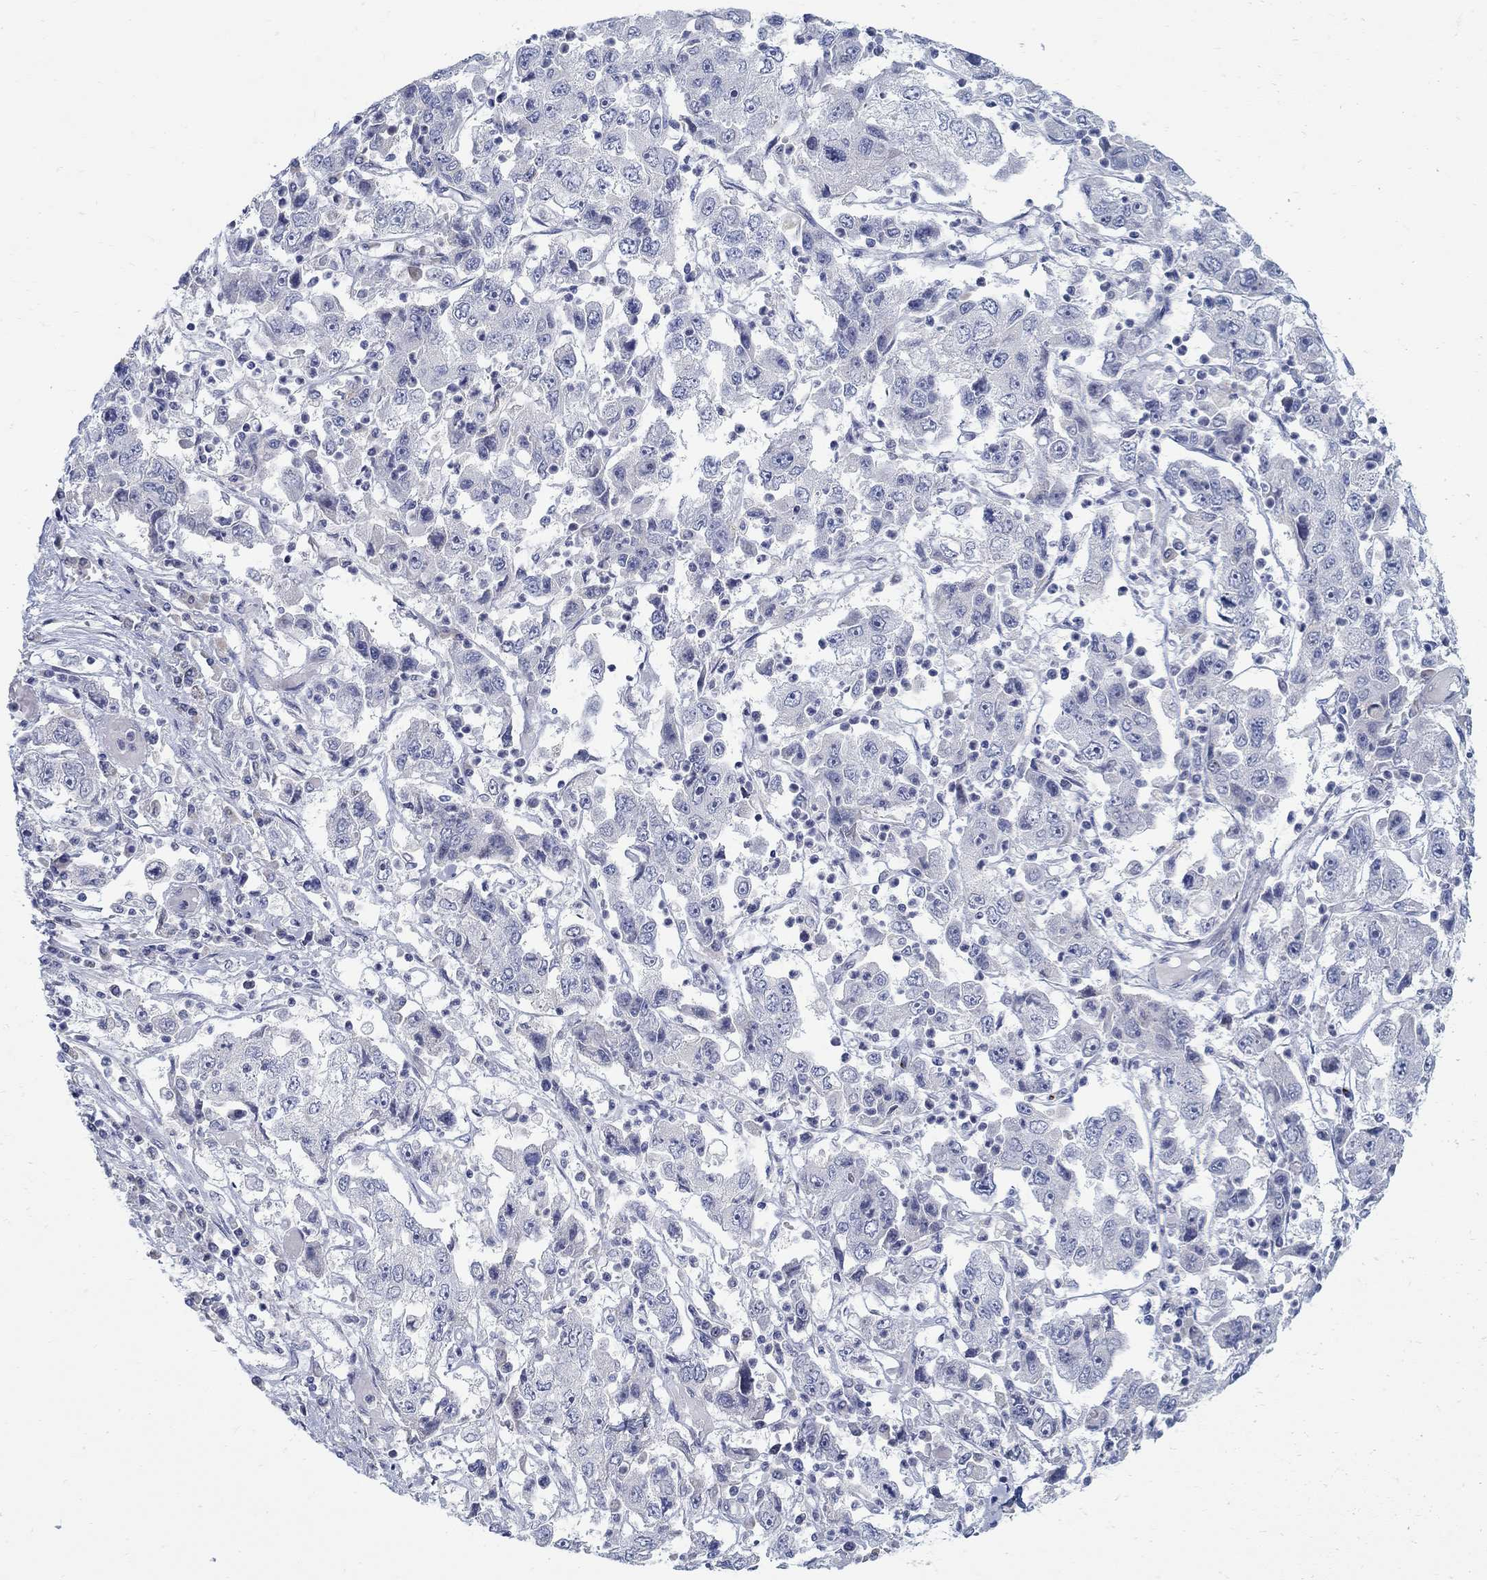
{"staining": {"intensity": "negative", "quantity": "none", "location": "none"}, "tissue": "cervical cancer", "cell_type": "Tumor cells", "image_type": "cancer", "snomed": [{"axis": "morphology", "description": "Squamous cell carcinoma, NOS"}, {"axis": "topography", "description": "Cervix"}], "caption": "This histopathology image is of cervical squamous cell carcinoma stained with immunohistochemistry to label a protein in brown with the nuclei are counter-stained blue. There is no expression in tumor cells.", "gene": "ANO7", "patient": {"sex": "female", "age": 36}}